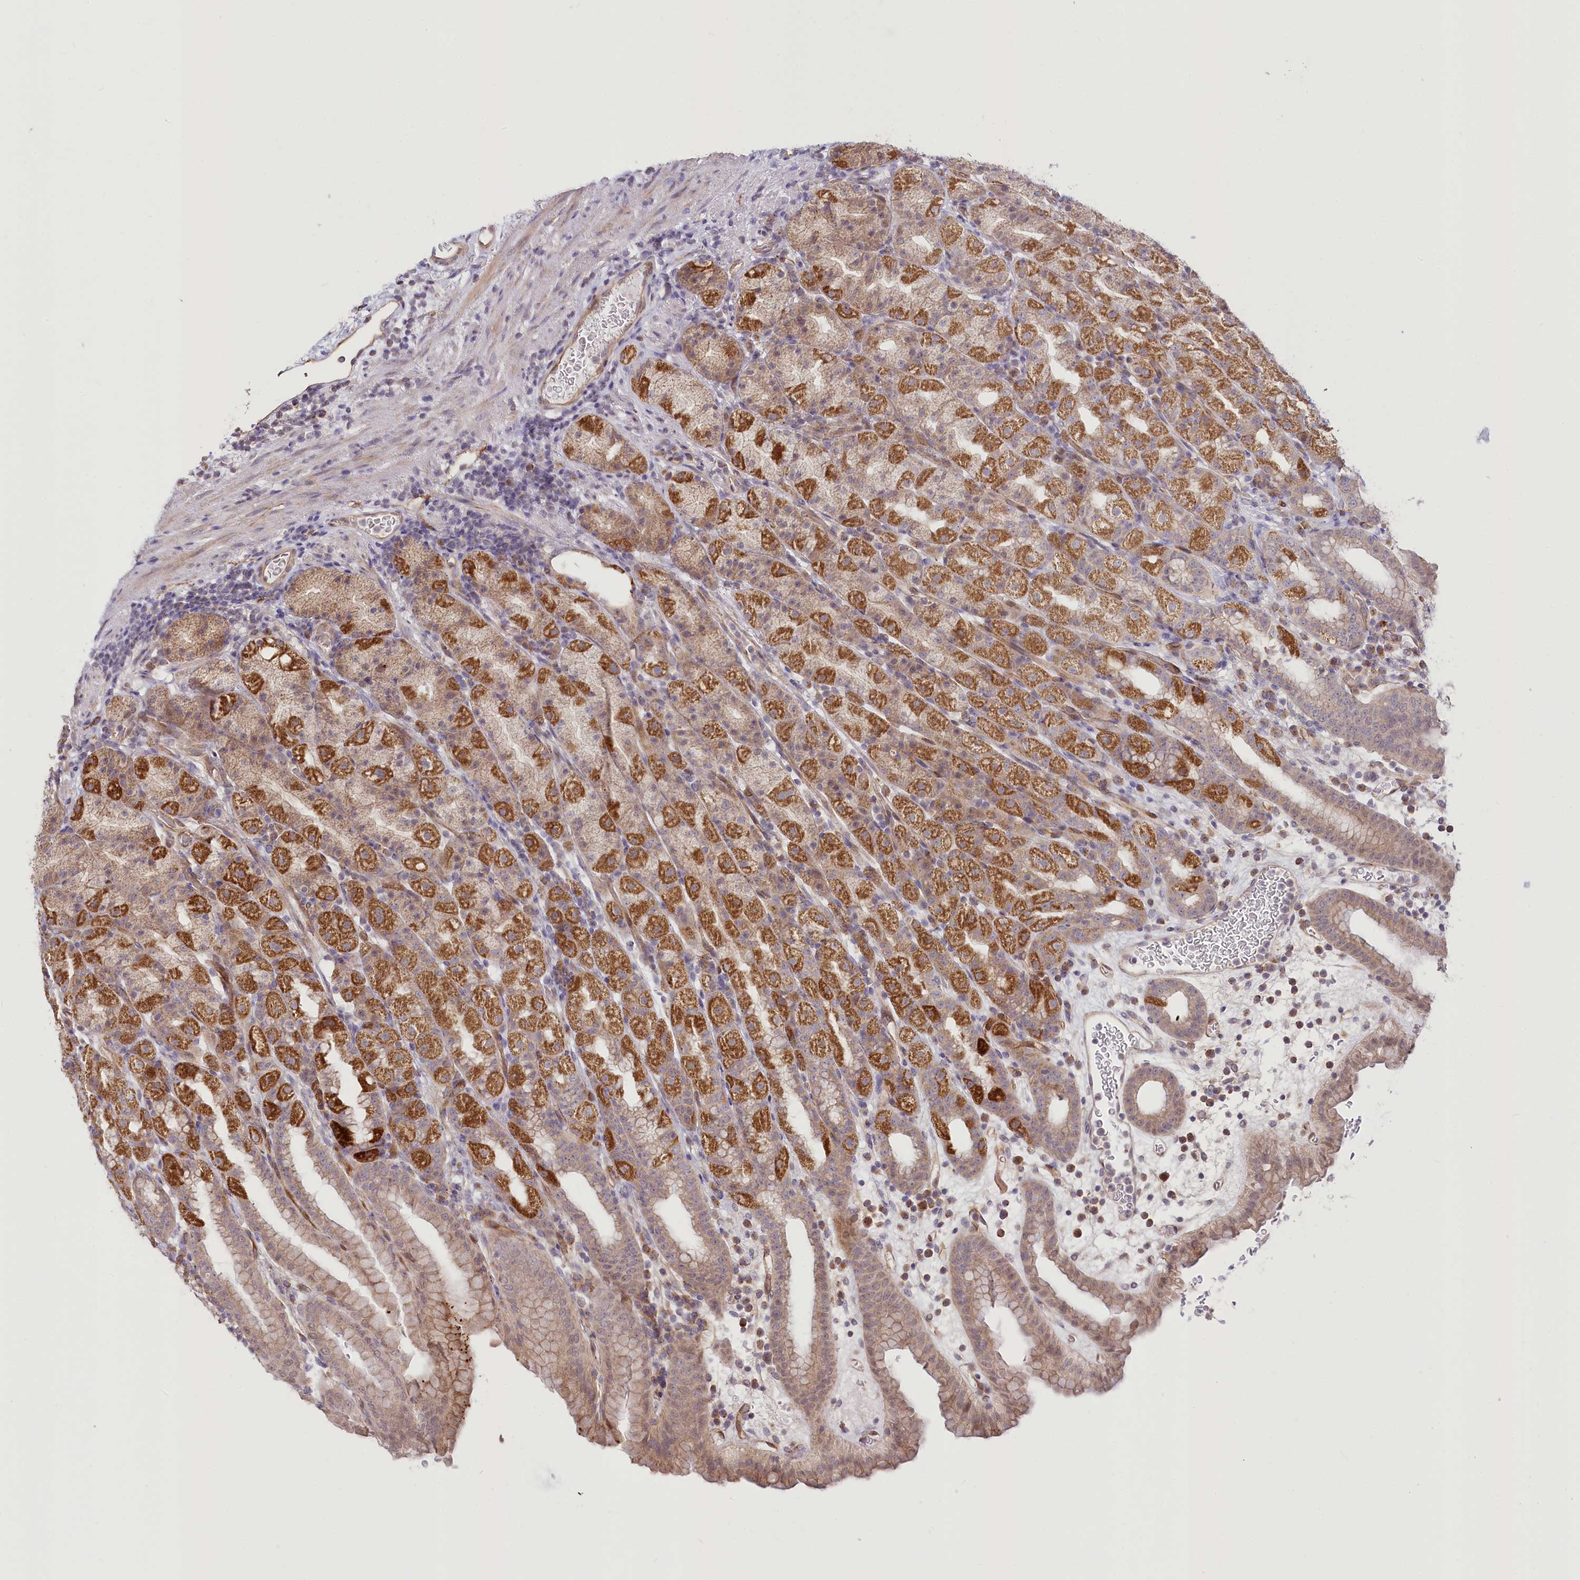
{"staining": {"intensity": "moderate", "quantity": "25%-75%", "location": "cytoplasmic/membranous,nuclear"}, "tissue": "stomach", "cell_type": "Glandular cells", "image_type": "normal", "snomed": [{"axis": "morphology", "description": "Normal tissue, NOS"}, {"axis": "topography", "description": "Stomach, upper"}], "caption": "Immunohistochemical staining of unremarkable human stomach reveals medium levels of moderate cytoplasmic/membranous,nuclear expression in about 25%-75% of glandular cells.", "gene": "CEP70", "patient": {"sex": "male", "age": 68}}